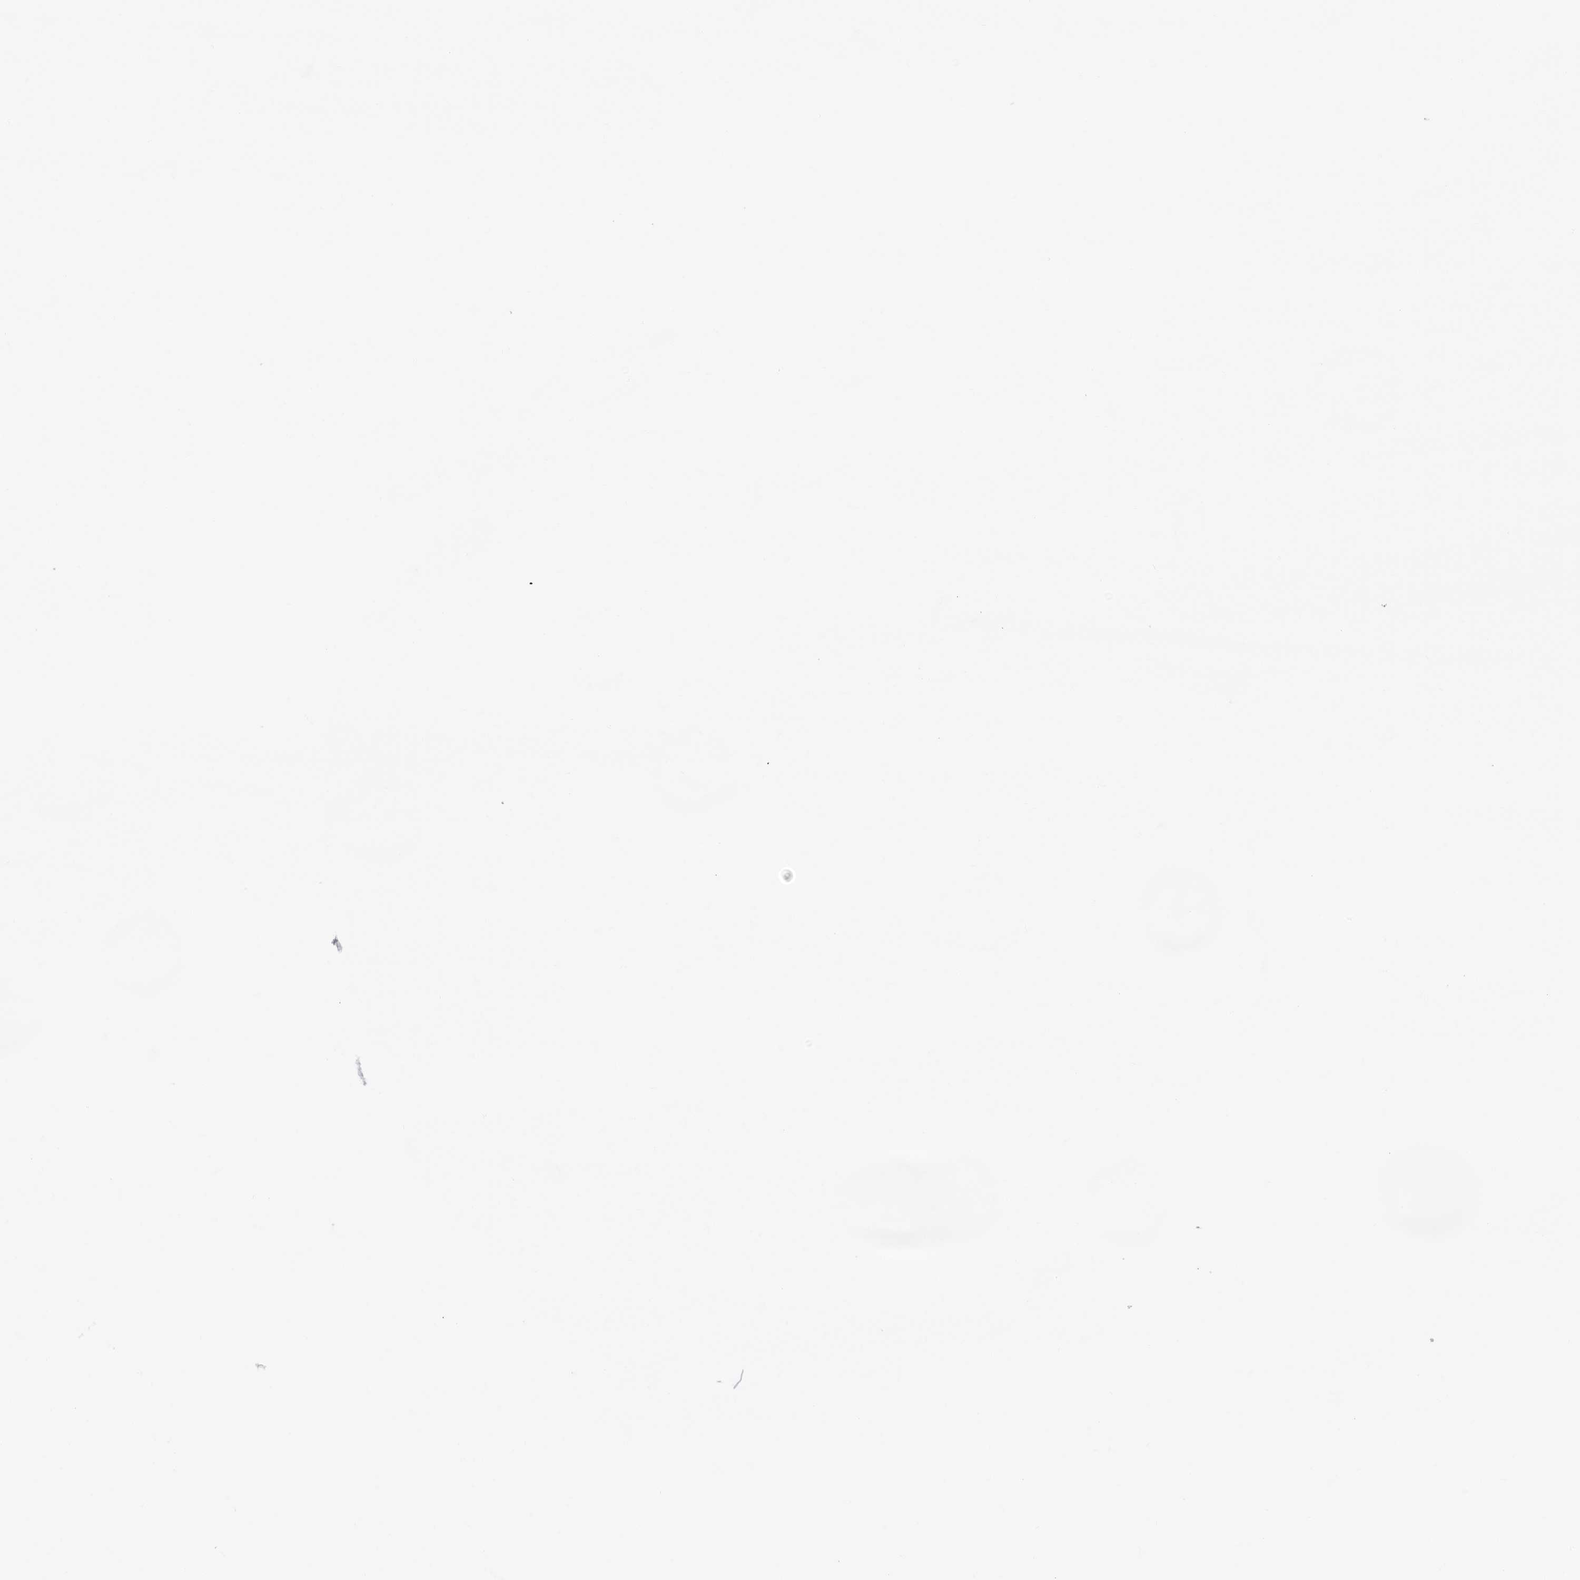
{"staining": {"intensity": "negative", "quantity": "none", "location": "none"}, "tissue": "bronchus", "cell_type": "Respiratory epithelial cells", "image_type": "normal", "snomed": [{"axis": "morphology", "description": "Normal tissue, NOS"}, {"axis": "topography", "description": "Cartilage tissue"}, {"axis": "topography", "description": "Bronchus"}], "caption": "Immunohistochemical staining of normal human bronchus exhibits no significant positivity in respiratory epithelial cells.", "gene": "AGMAT", "patient": {"sex": "female", "age": 53}}